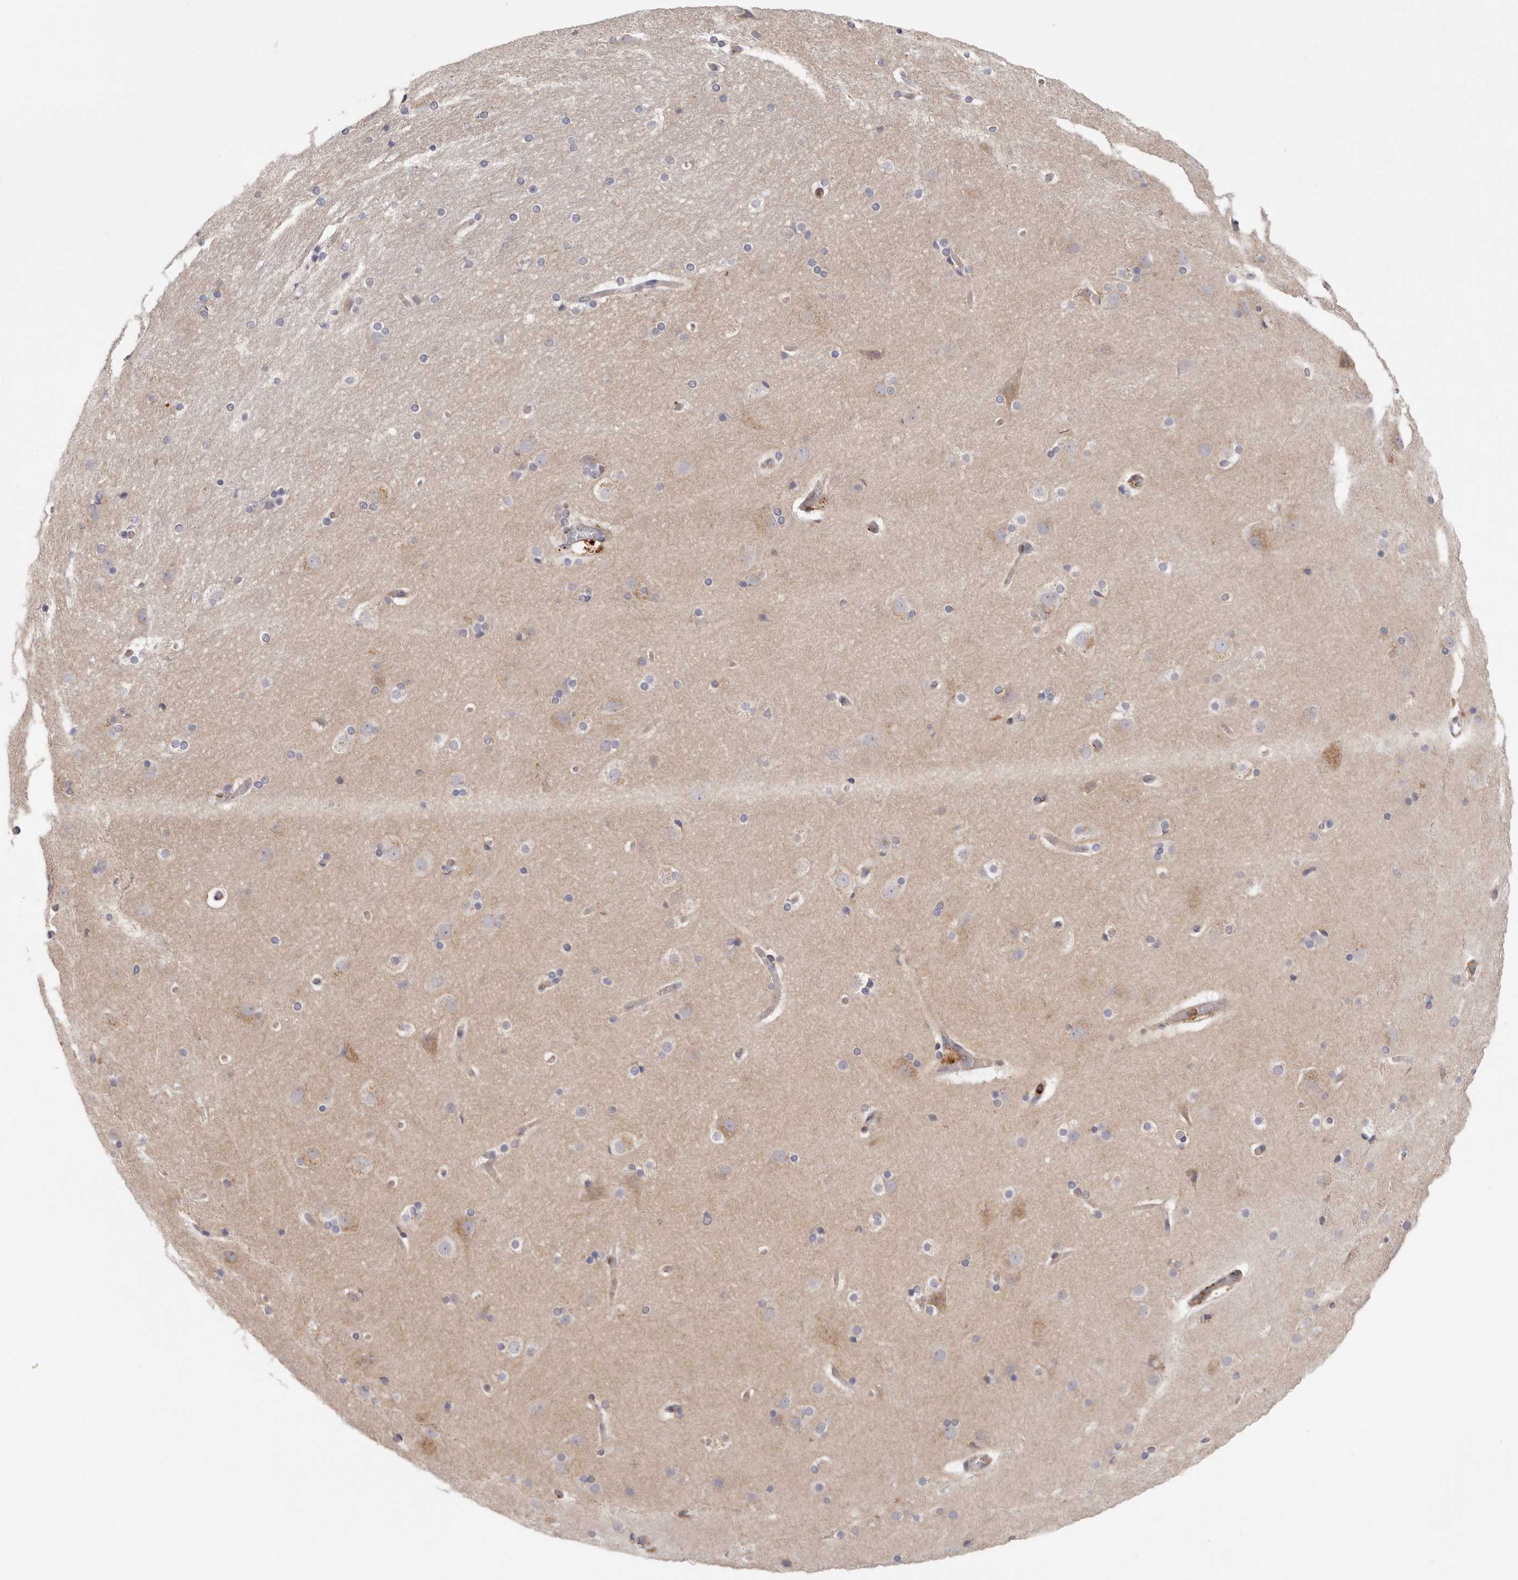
{"staining": {"intensity": "weak", "quantity": ">75%", "location": "cytoplasmic/membranous"}, "tissue": "cerebral cortex", "cell_type": "Endothelial cells", "image_type": "normal", "snomed": [{"axis": "morphology", "description": "Normal tissue, NOS"}, {"axis": "topography", "description": "Cerebral cortex"}], "caption": "Immunohistochemical staining of normal human cerebral cortex shows low levels of weak cytoplasmic/membranous positivity in approximately >75% of endothelial cells.", "gene": "GRN", "patient": {"sex": "male", "age": 57}}